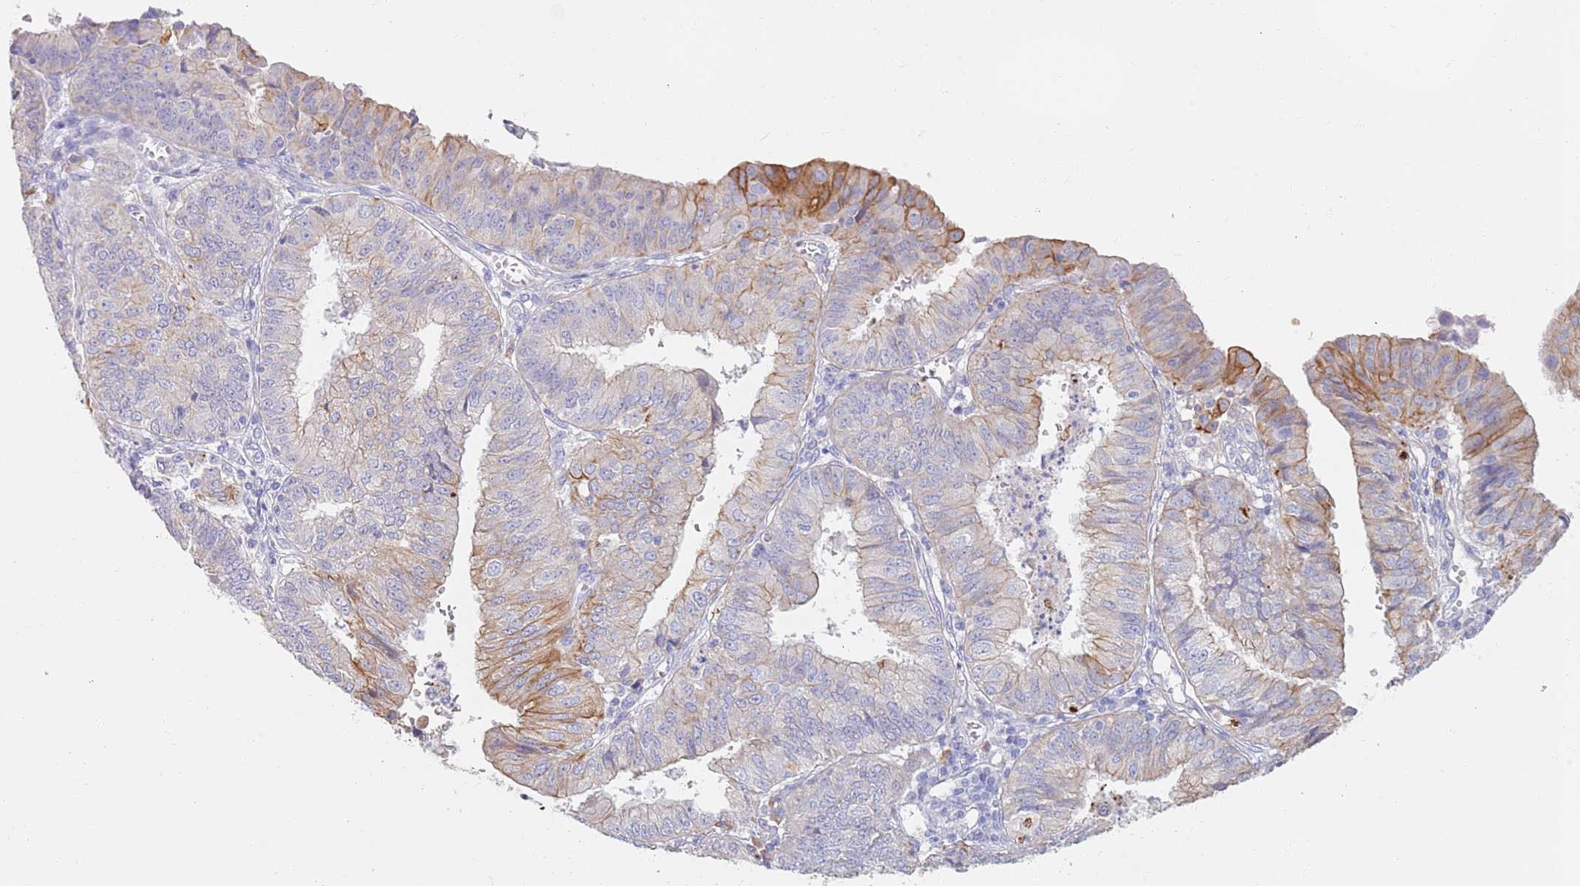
{"staining": {"intensity": "strong", "quantity": "<25%", "location": "cytoplasmic/membranous"}, "tissue": "endometrial cancer", "cell_type": "Tumor cells", "image_type": "cancer", "snomed": [{"axis": "morphology", "description": "Adenocarcinoma, NOS"}, {"axis": "topography", "description": "Endometrium"}], "caption": "Immunohistochemical staining of endometrial cancer (adenocarcinoma) demonstrates medium levels of strong cytoplasmic/membranous protein positivity in about <25% of tumor cells.", "gene": "CCDC149", "patient": {"sex": "female", "age": 56}}